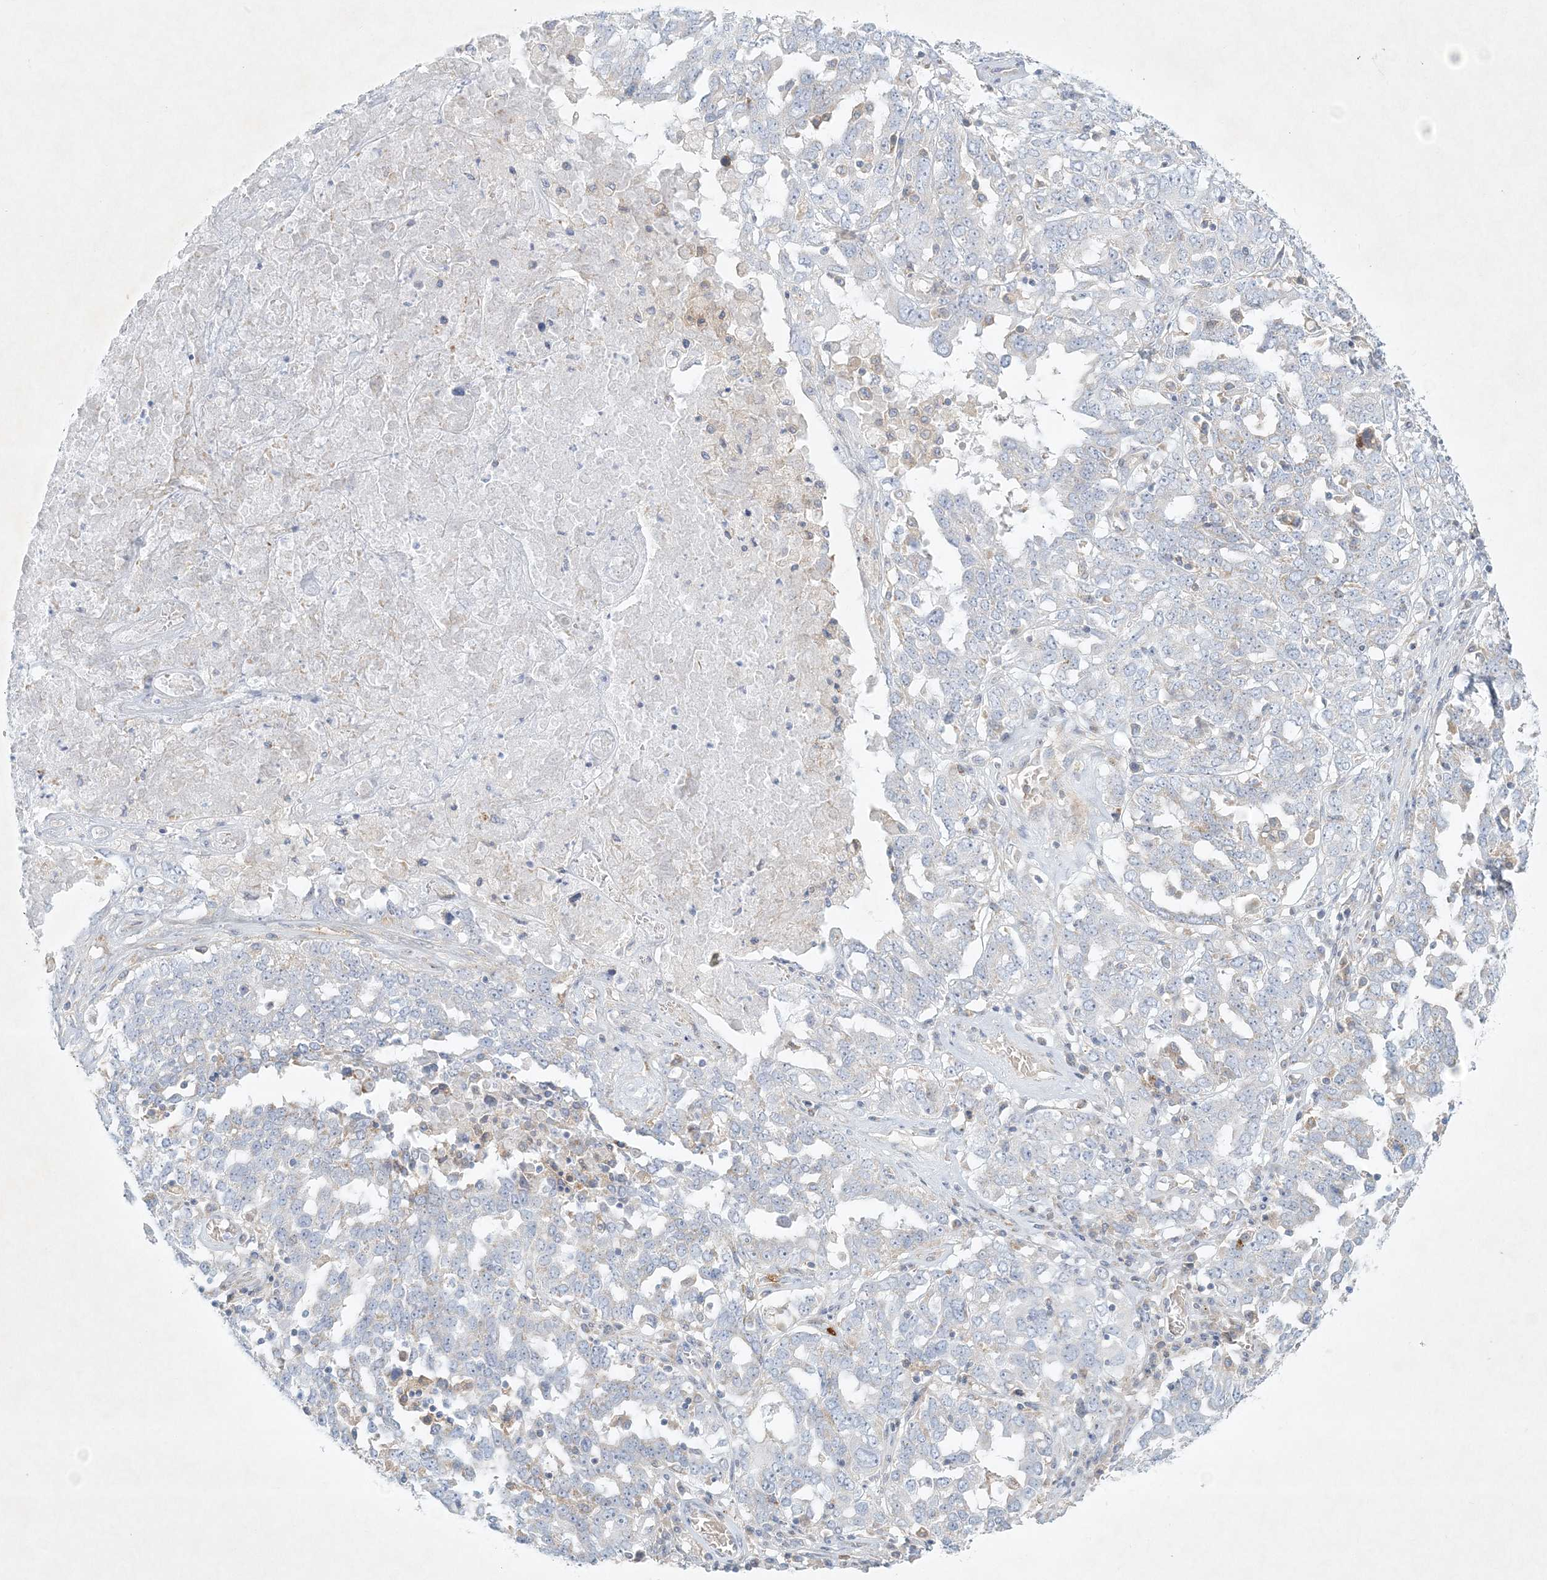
{"staining": {"intensity": "weak", "quantity": "<25%", "location": "cytoplasmic/membranous"}, "tissue": "ovarian cancer", "cell_type": "Tumor cells", "image_type": "cancer", "snomed": [{"axis": "morphology", "description": "Carcinoma, endometroid"}, {"axis": "topography", "description": "Ovary"}], "caption": "Human endometroid carcinoma (ovarian) stained for a protein using immunohistochemistry (IHC) reveals no staining in tumor cells.", "gene": "STK11IP", "patient": {"sex": "female", "age": 62}}